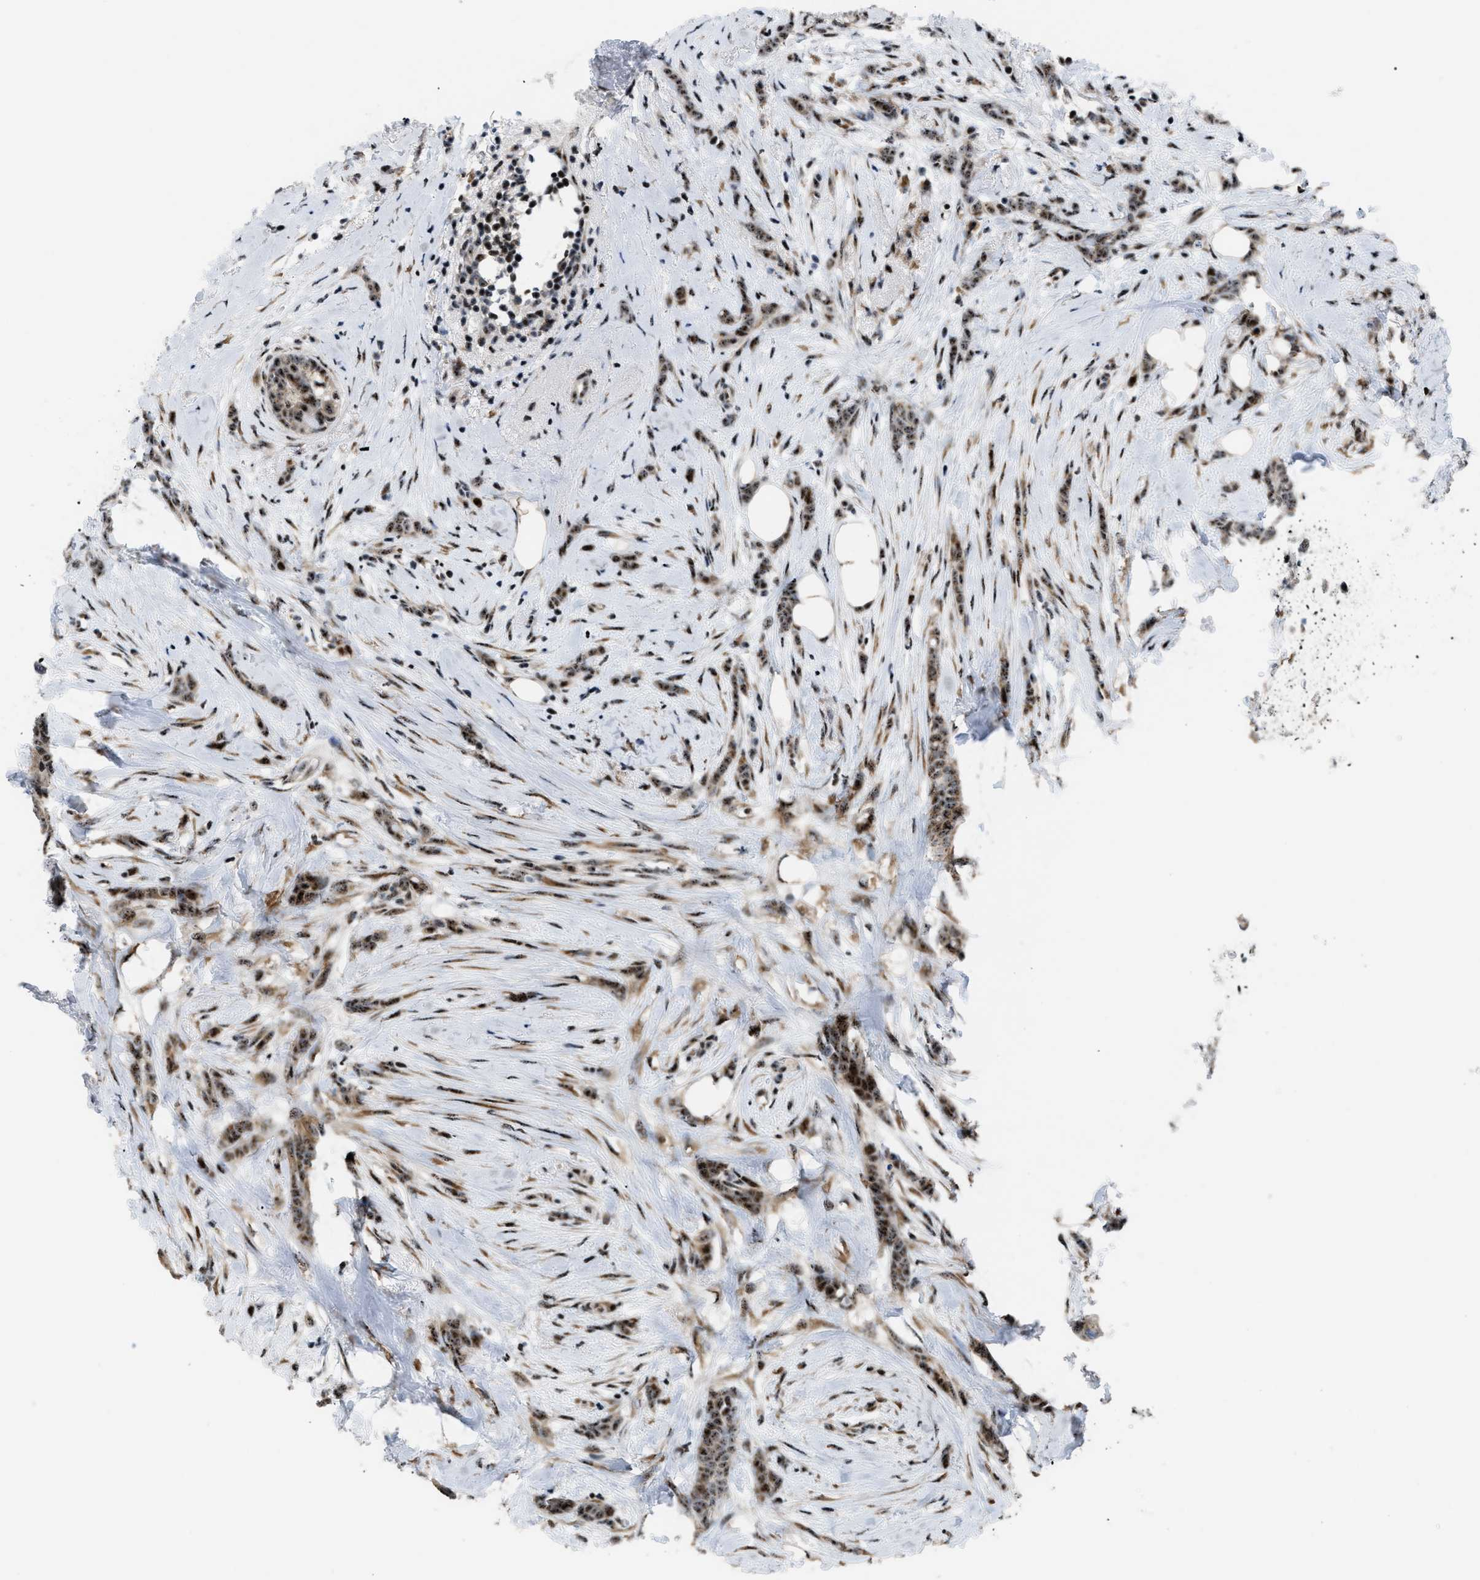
{"staining": {"intensity": "strong", "quantity": ">75%", "location": "cytoplasmic/membranous,nuclear"}, "tissue": "breast cancer", "cell_type": "Tumor cells", "image_type": "cancer", "snomed": [{"axis": "morphology", "description": "Lobular carcinoma, in situ"}, {"axis": "morphology", "description": "Lobular carcinoma"}, {"axis": "topography", "description": "Breast"}], "caption": "Brown immunohistochemical staining in human breast cancer displays strong cytoplasmic/membranous and nuclear positivity in approximately >75% of tumor cells. Using DAB (3,3'-diaminobenzidine) (brown) and hematoxylin (blue) stains, captured at high magnification using brightfield microscopy.", "gene": "CDR2", "patient": {"sex": "female", "age": 41}}